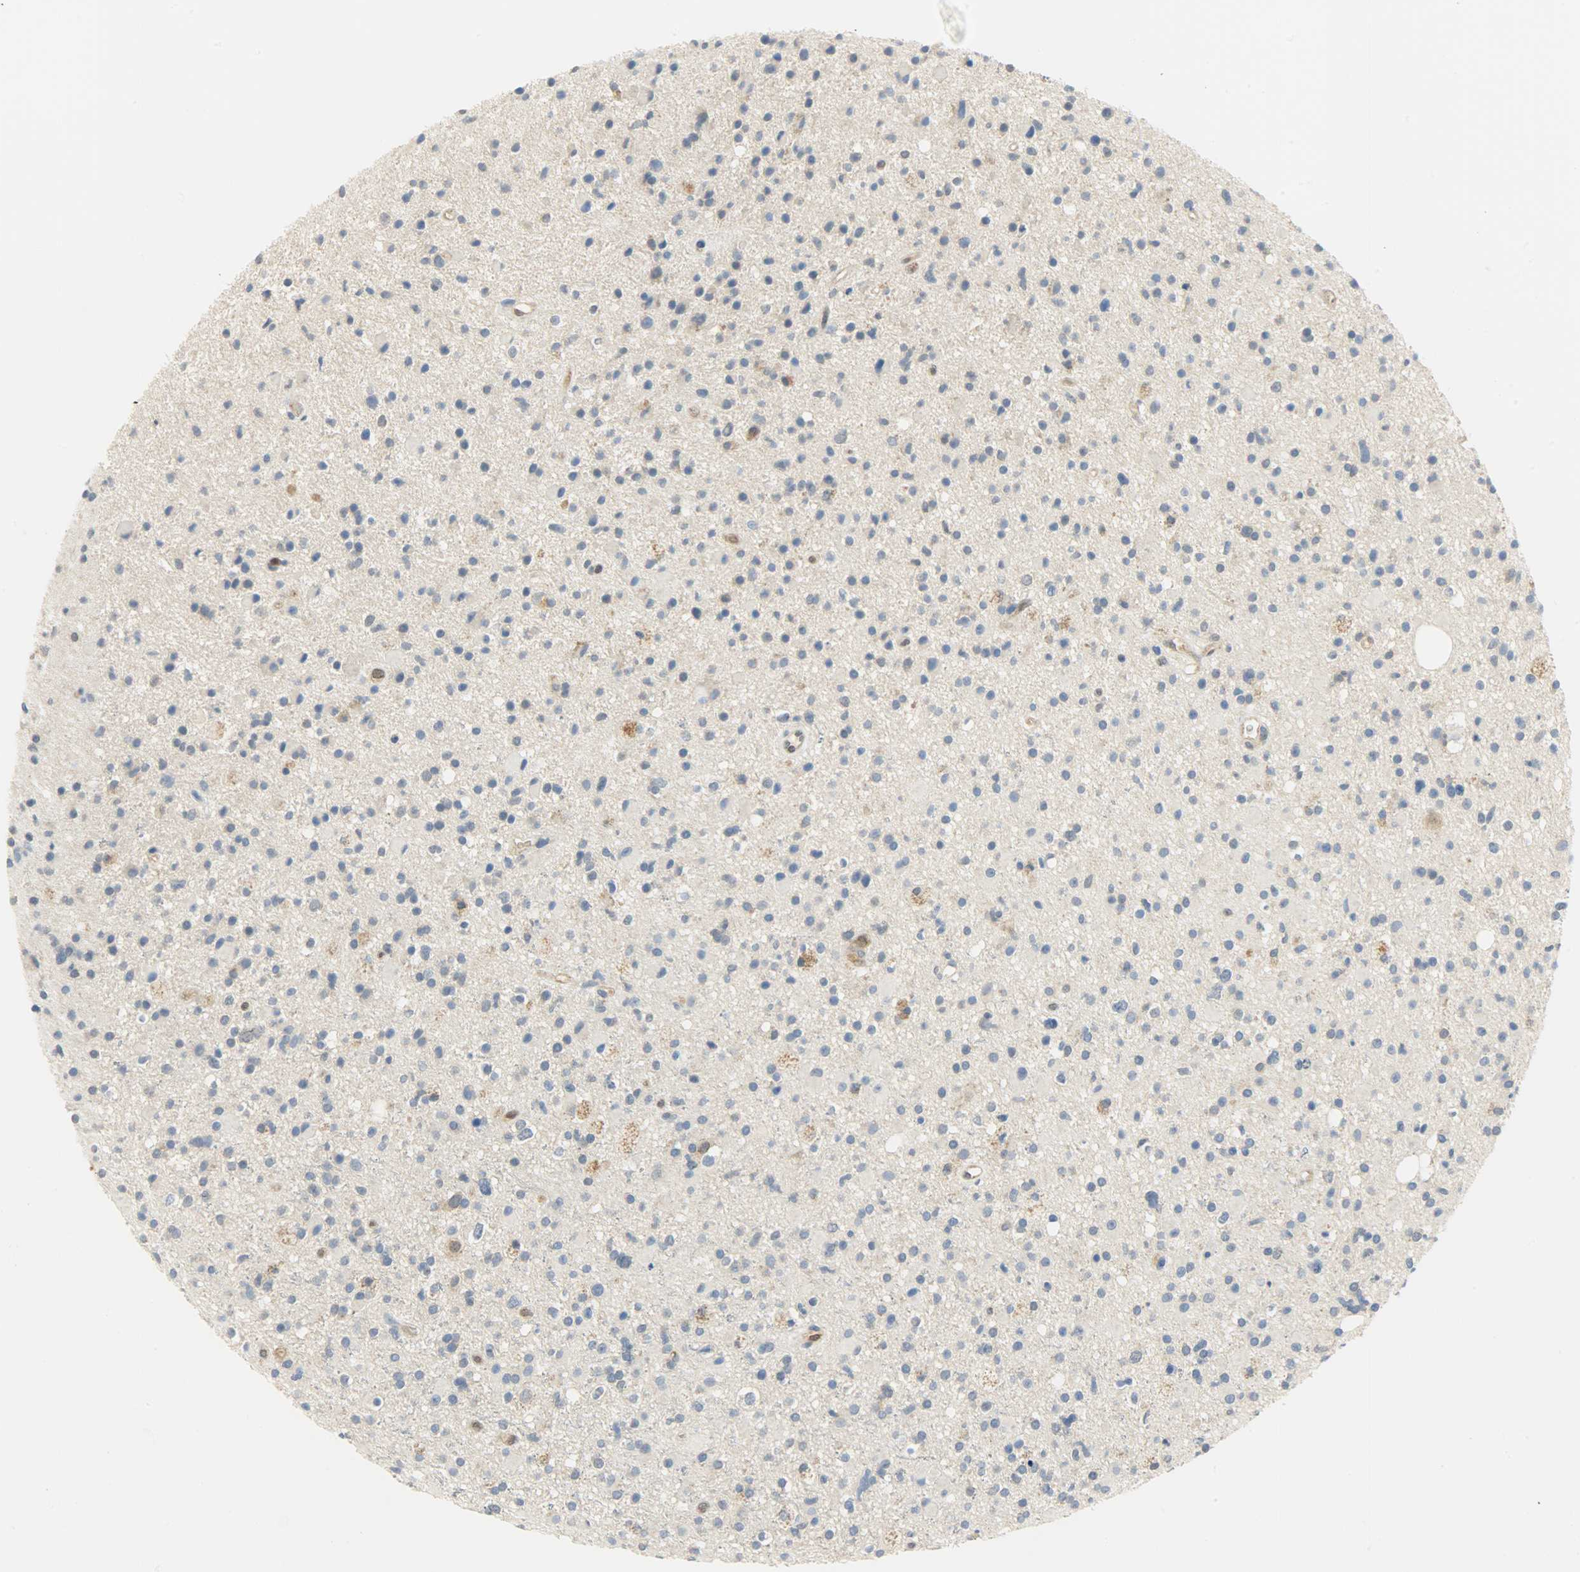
{"staining": {"intensity": "moderate", "quantity": "<25%", "location": "cytoplasmic/membranous"}, "tissue": "glioma", "cell_type": "Tumor cells", "image_type": "cancer", "snomed": [{"axis": "morphology", "description": "Glioma, malignant, High grade"}, {"axis": "topography", "description": "Brain"}], "caption": "Malignant glioma (high-grade) stained with DAB (3,3'-diaminobenzidine) IHC reveals low levels of moderate cytoplasmic/membranous expression in about <25% of tumor cells.", "gene": "FKBP1A", "patient": {"sex": "male", "age": 33}}